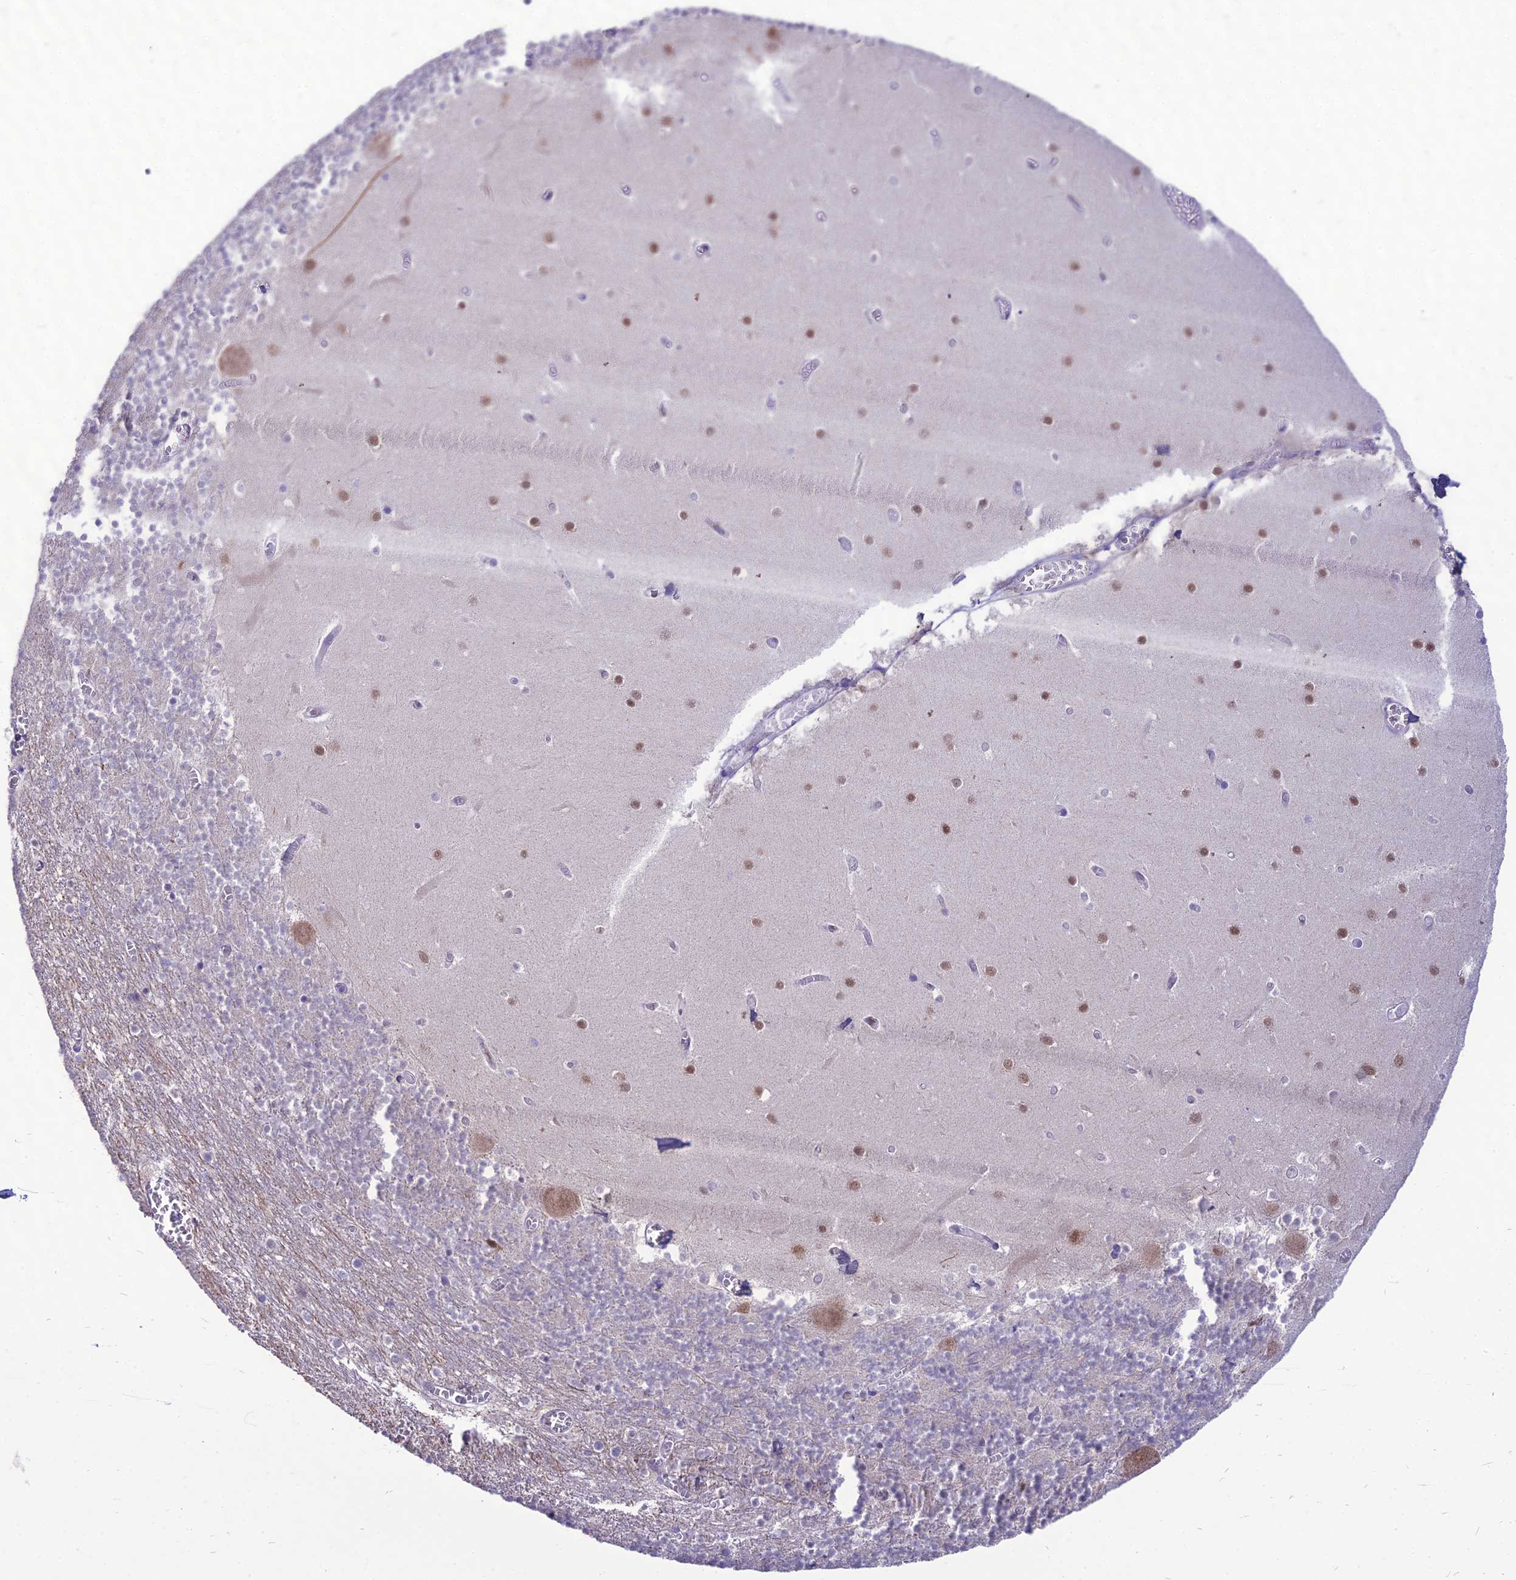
{"staining": {"intensity": "negative", "quantity": "none", "location": "none"}, "tissue": "cerebellum", "cell_type": "Cells in granular layer", "image_type": "normal", "snomed": [{"axis": "morphology", "description": "Normal tissue, NOS"}, {"axis": "topography", "description": "Cerebellum"}], "caption": "IHC histopathology image of benign cerebellum: cerebellum stained with DAB demonstrates no significant protein positivity in cells in granular layer. (DAB (3,3'-diaminobenzidine) immunohistochemistry (IHC) with hematoxylin counter stain).", "gene": "NOVA2", "patient": {"sex": "female", "age": 28}}